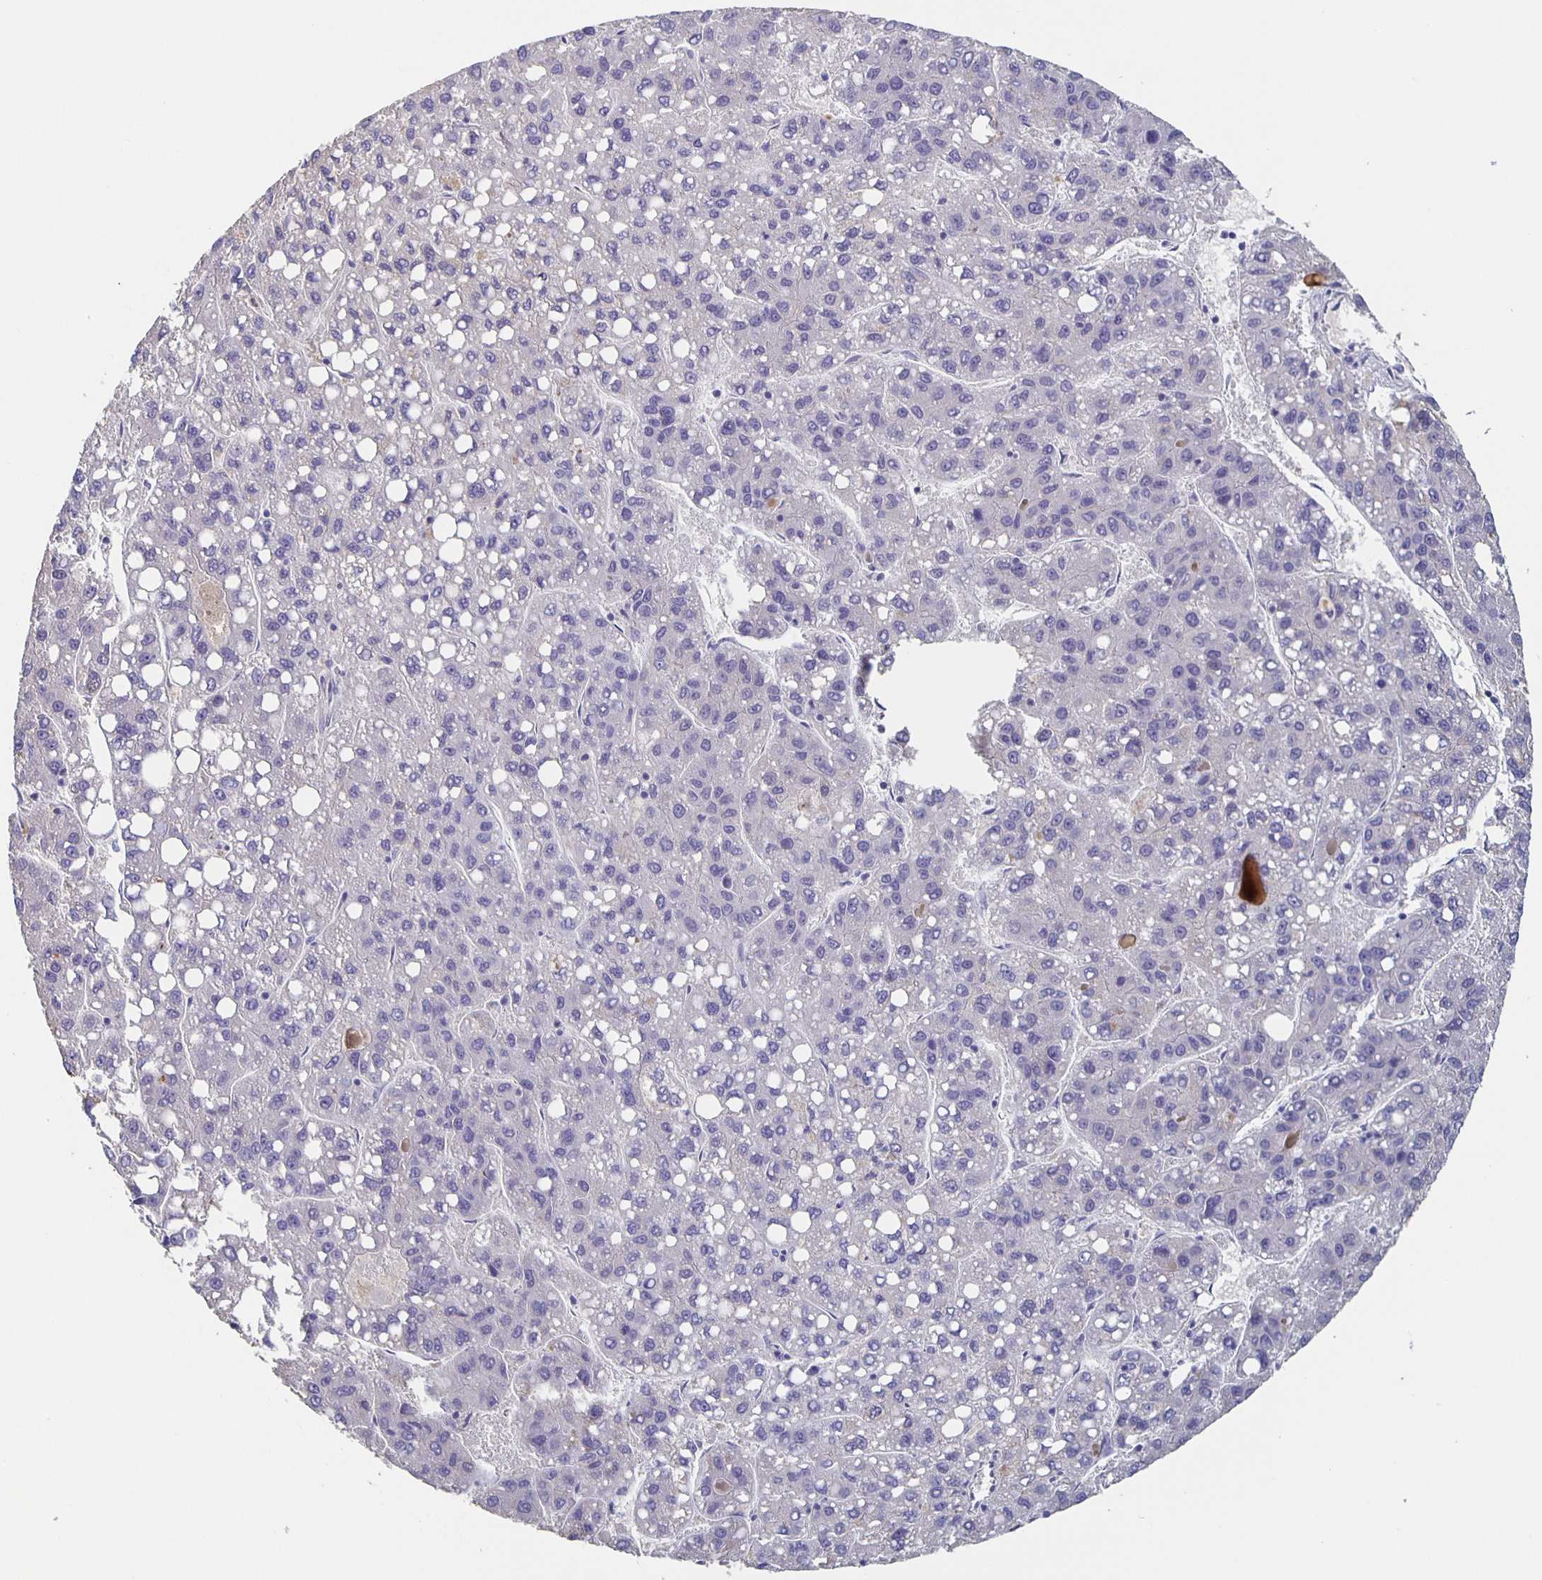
{"staining": {"intensity": "negative", "quantity": "none", "location": "none"}, "tissue": "liver cancer", "cell_type": "Tumor cells", "image_type": "cancer", "snomed": [{"axis": "morphology", "description": "Carcinoma, Hepatocellular, NOS"}, {"axis": "topography", "description": "Liver"}], "caption": "Tumor cells show no significant protein staining in liver cancer (hepatocellular carcinoma).", "gene": "CACNA2D2", "patient": {"sex": "female", "age": 82}}